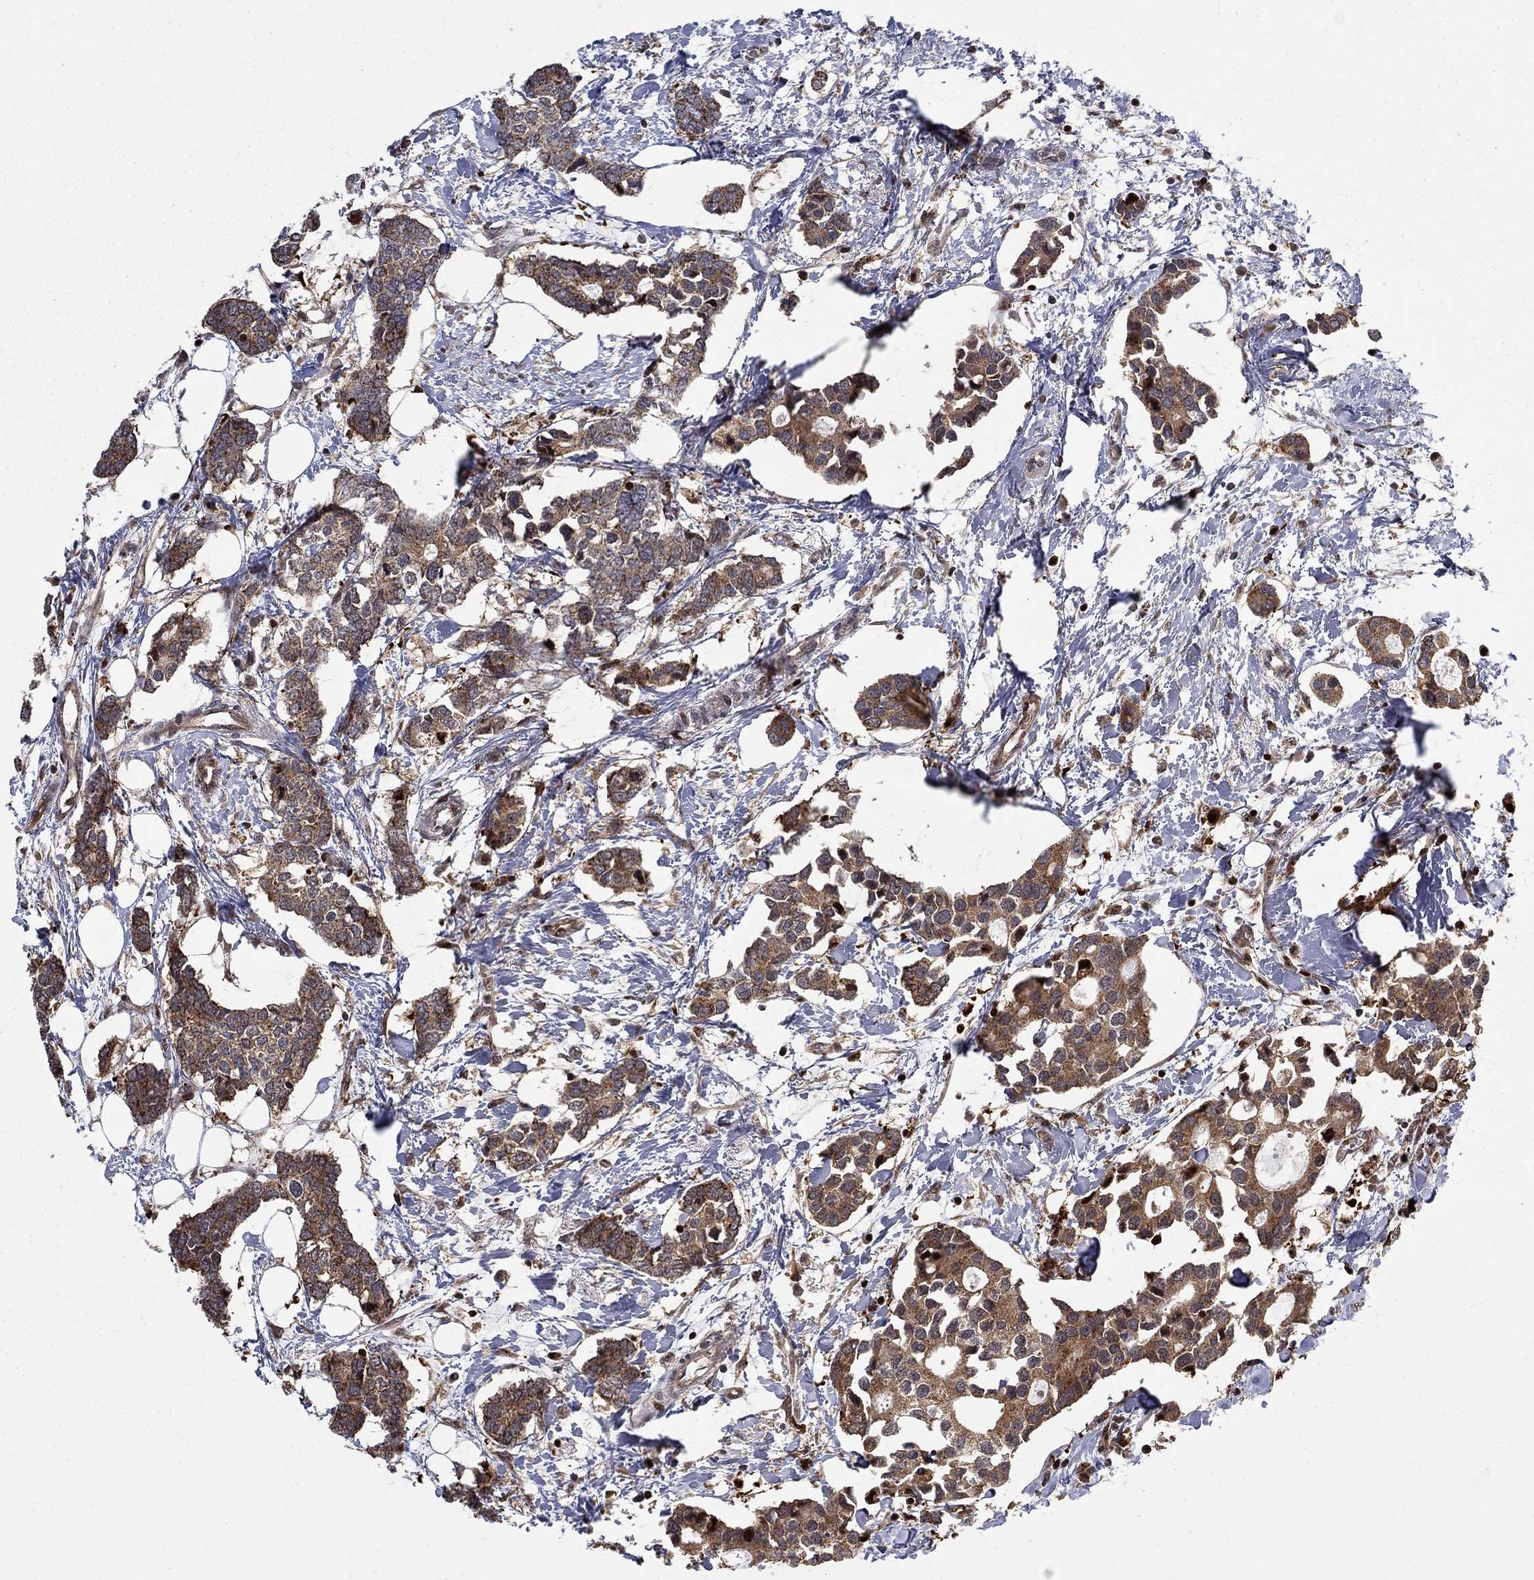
{"staining": {"intensity": "moderate", "quantity": ">75%", "location": "cytoplasmic/membranous"}, "tissue": "breast cancer", "cell_type": "Tumor cells", "image_type": "cancer", "snomed": [{"axis": "morphology", "description": "Duct carcinoma"}, {"axis": "topography", "description": "Breast"}], "caption": "Immunohistochemical staining of breast cancer shows medium levels of moderate cytoplasmic/membranous protein positivity in about >75% of tumor cells.", "gene": "LPCAT4", "patient": {"sex": "female", "age": 83}}